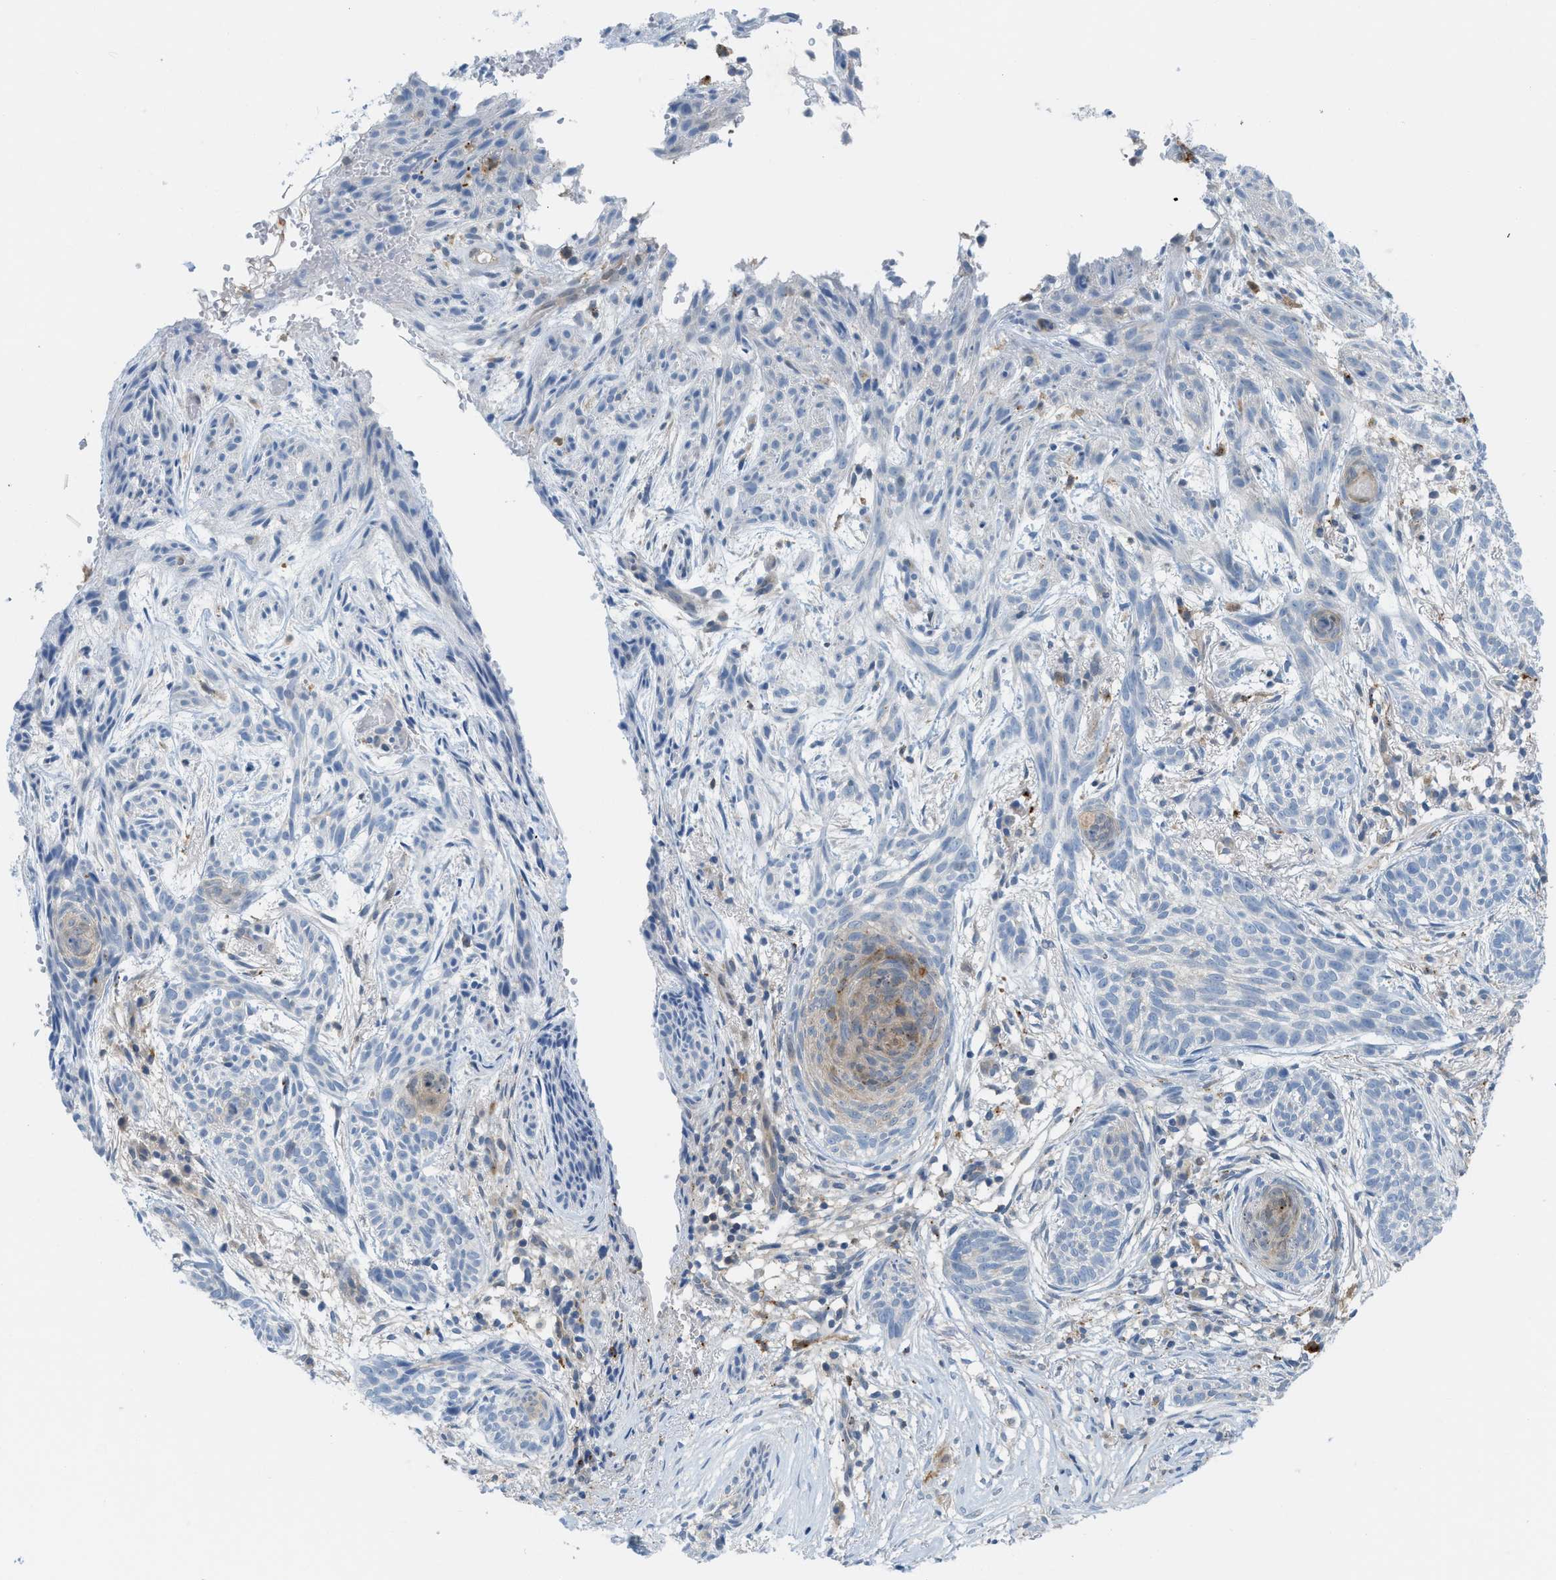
{"staining": {"intensity": "negative", "quantity": "none", "location": "none"}, "tissue": "skin cancer", "cell_type": "Tumor cells", "image_type": "cancer", "snomed": [{"axis": "morphology", "description": "Basal cell carcinoma"}, {"axis": "topography", "description": "Skin"}], "caption": "Protein analysis of skin basal cell carcinoma reveals no significant staining in tumor cells.", "gene": "CSTB", "patient": {"sex": "female", "age": 59}}